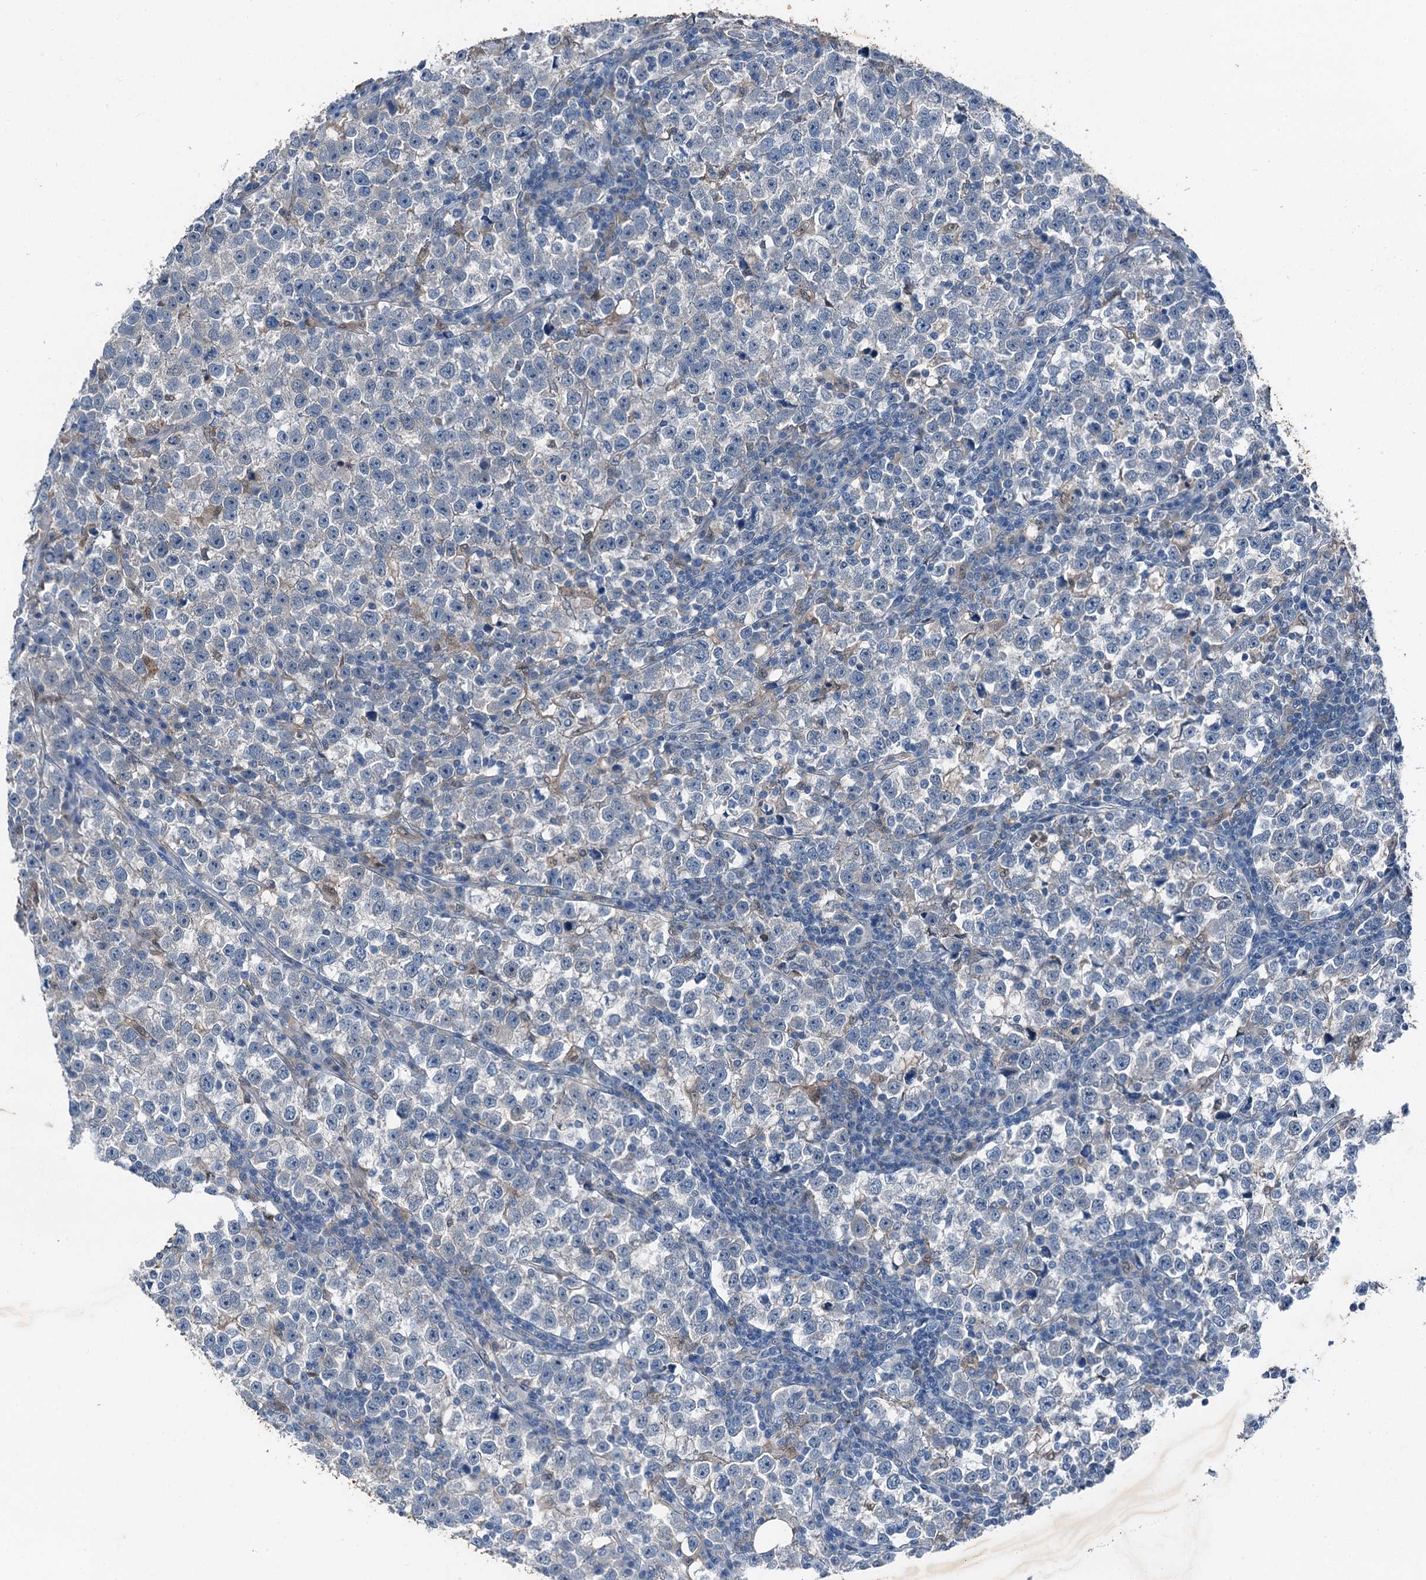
{"staining": {"intensity": "negative", "quantity": "none", "location": "none"}, "tissue": "testis cancer", "cell_type": "Tumor cells", "image_type": "cancer", "snomed": [{"axis": "morphology", "description": "Normal tissue, NOS"}, {"axis": "morphology", "description": "Seminoma, NOS"}, {"axis": "topography", "description": "Testis"}], "caption": "Seminoma (testis) stained for a protein using IHC shows no positivity tumor cells.", "gene": "RNH1", "patient": {"sex": "male", "age": 43}}